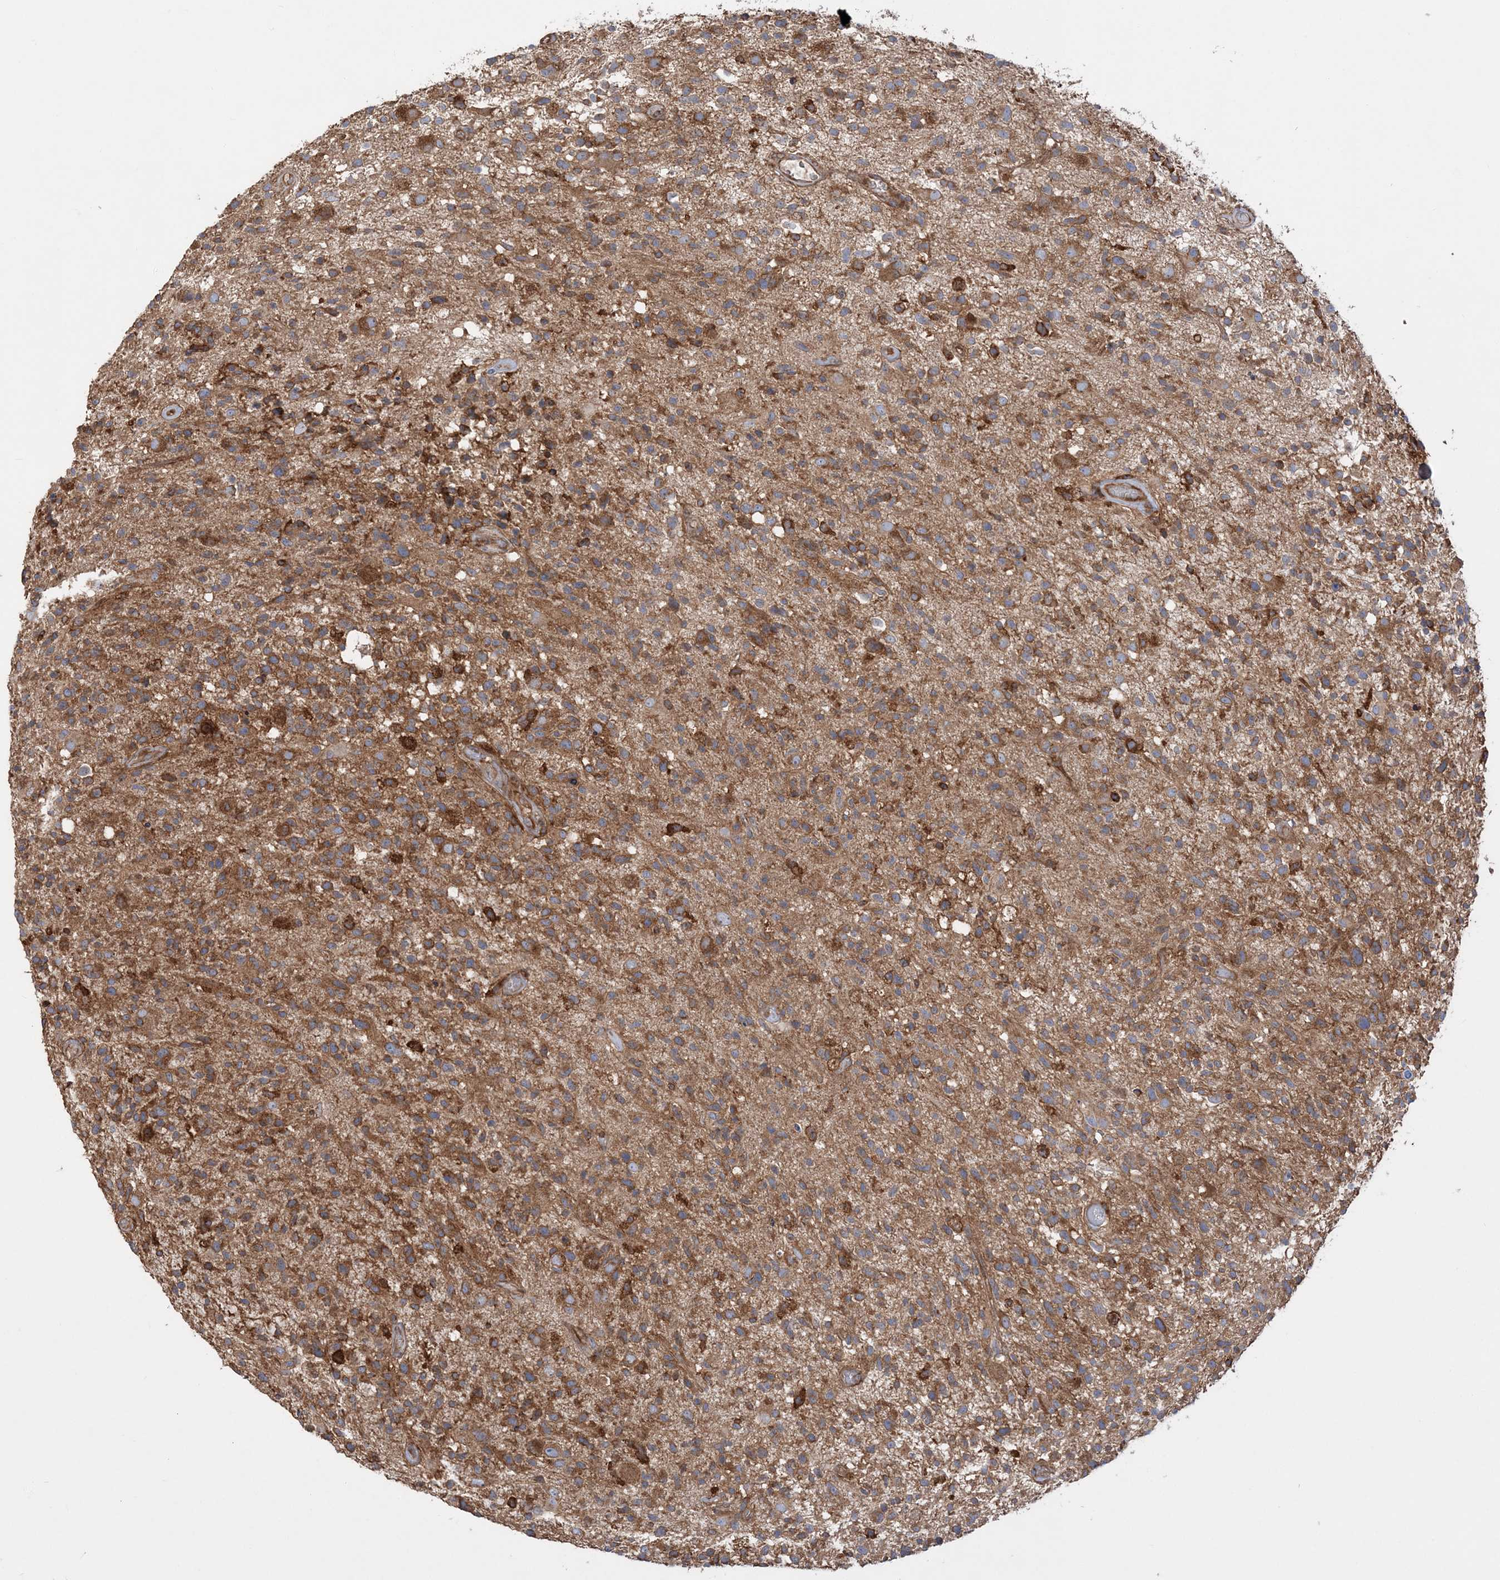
{"staining": {"intensity": "moderate", "quantity": ">75%", "location": "cytoplasmic/membranous"}, "tissue": "glioma", "cell_type": "Tumor cells", "image_type": "cancer", "snomed": [{"axis": "morphology", "description": "Glioma, malignant, High grade"}, {"axis": "morphology", "description": "Glioblastoma, NOS"}, {"axis": "topography", "description": "Brain"}], "caption": "Malignant high-grade glioma was stained to show a protein in brown. There is medium levels of moderate cytoplasmic/membranous positivity in approximately >75% of tumor cells.", "gene": "TBC1D5", "patient": {"sex": "male", "age": 60}}